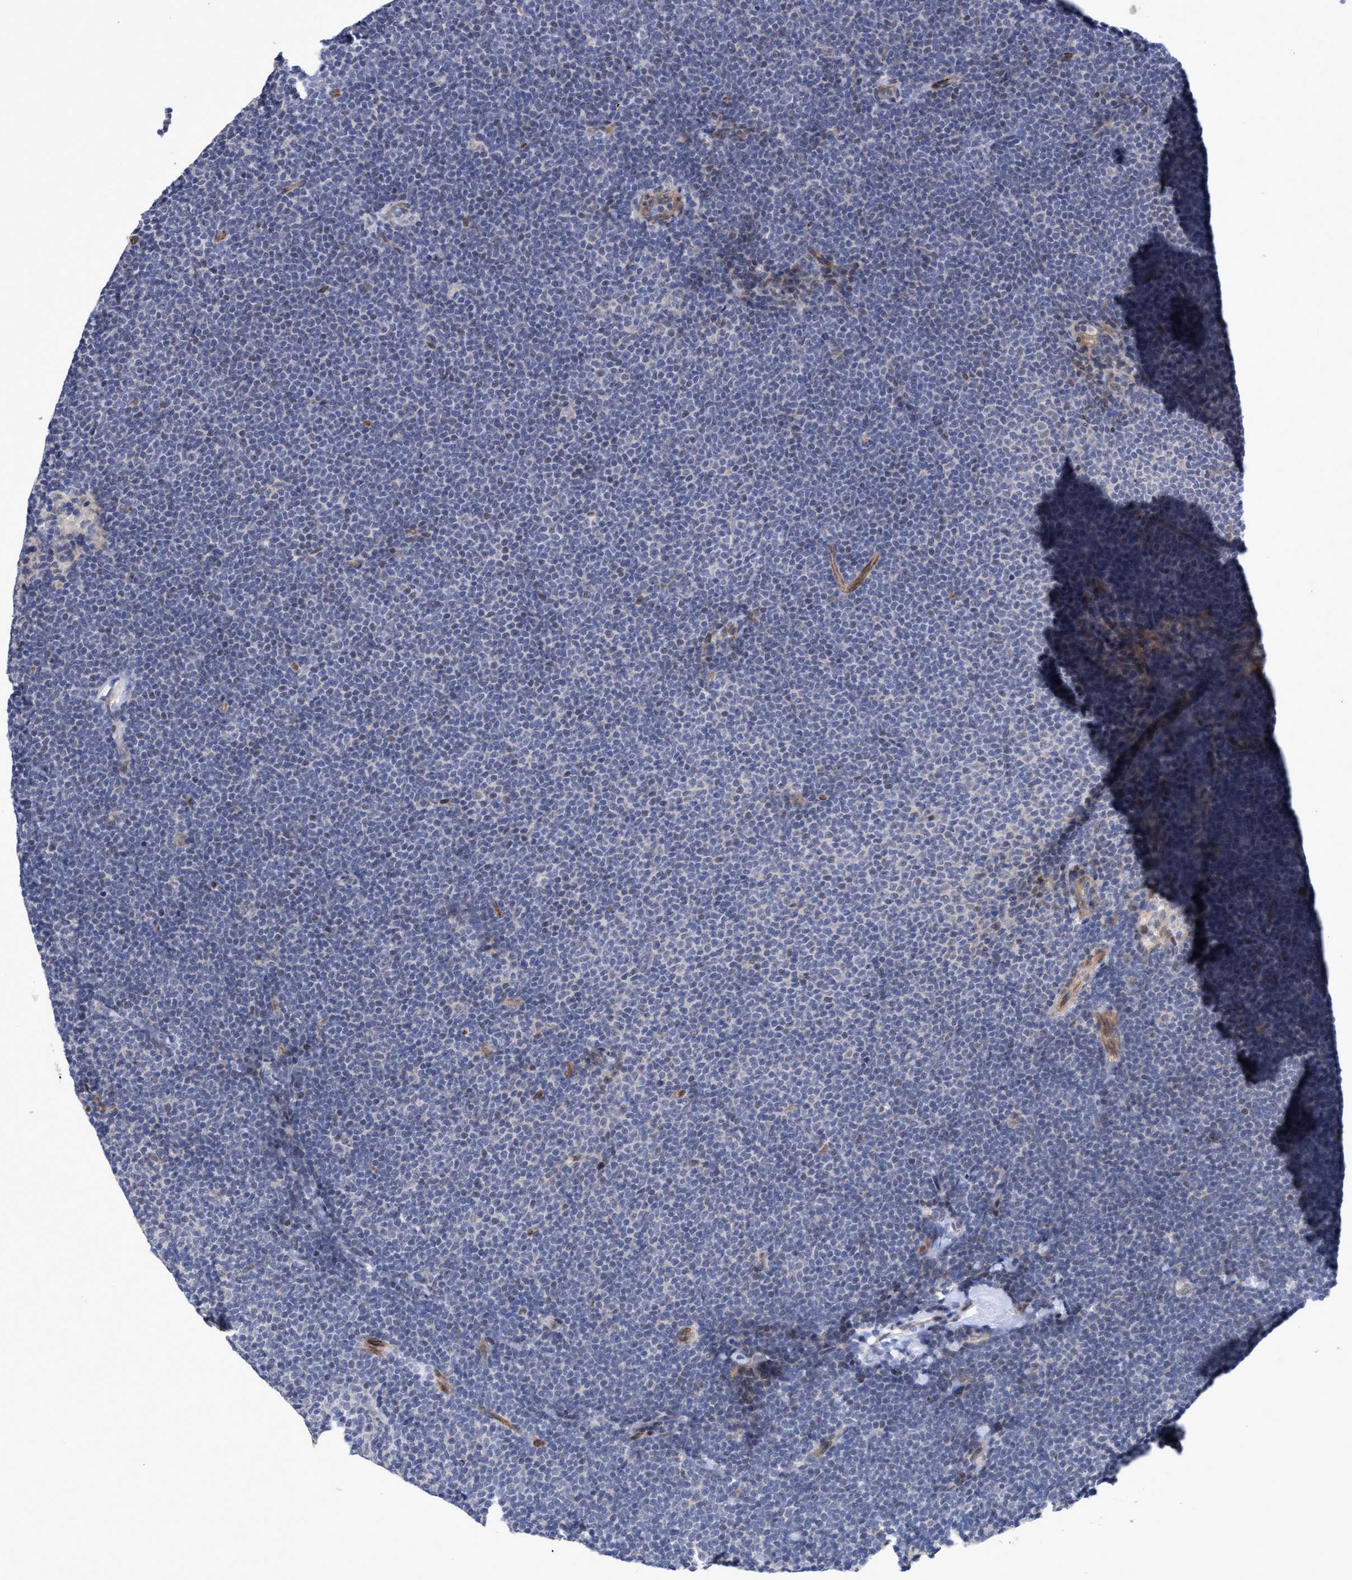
{"staining": {"intensity": "negative", "quantity": "none", "location": "none"}, "tissue": "lymphoma", "cell_type": "Tumor cells", "image_type": "cancer", "snomed": [{"axis": "morphology", "description": "Malignant lymphoma, non-Hodgkin's type, Low grade"}, {"axis": "topography", "description": "Lymph node"}], "caption": "IHC image of human lymphoma stained for a protein (brown), which shows no expression in tumor cells.", "gene": "ZNF750", "patient": {"sex": "female", "age": 53}}